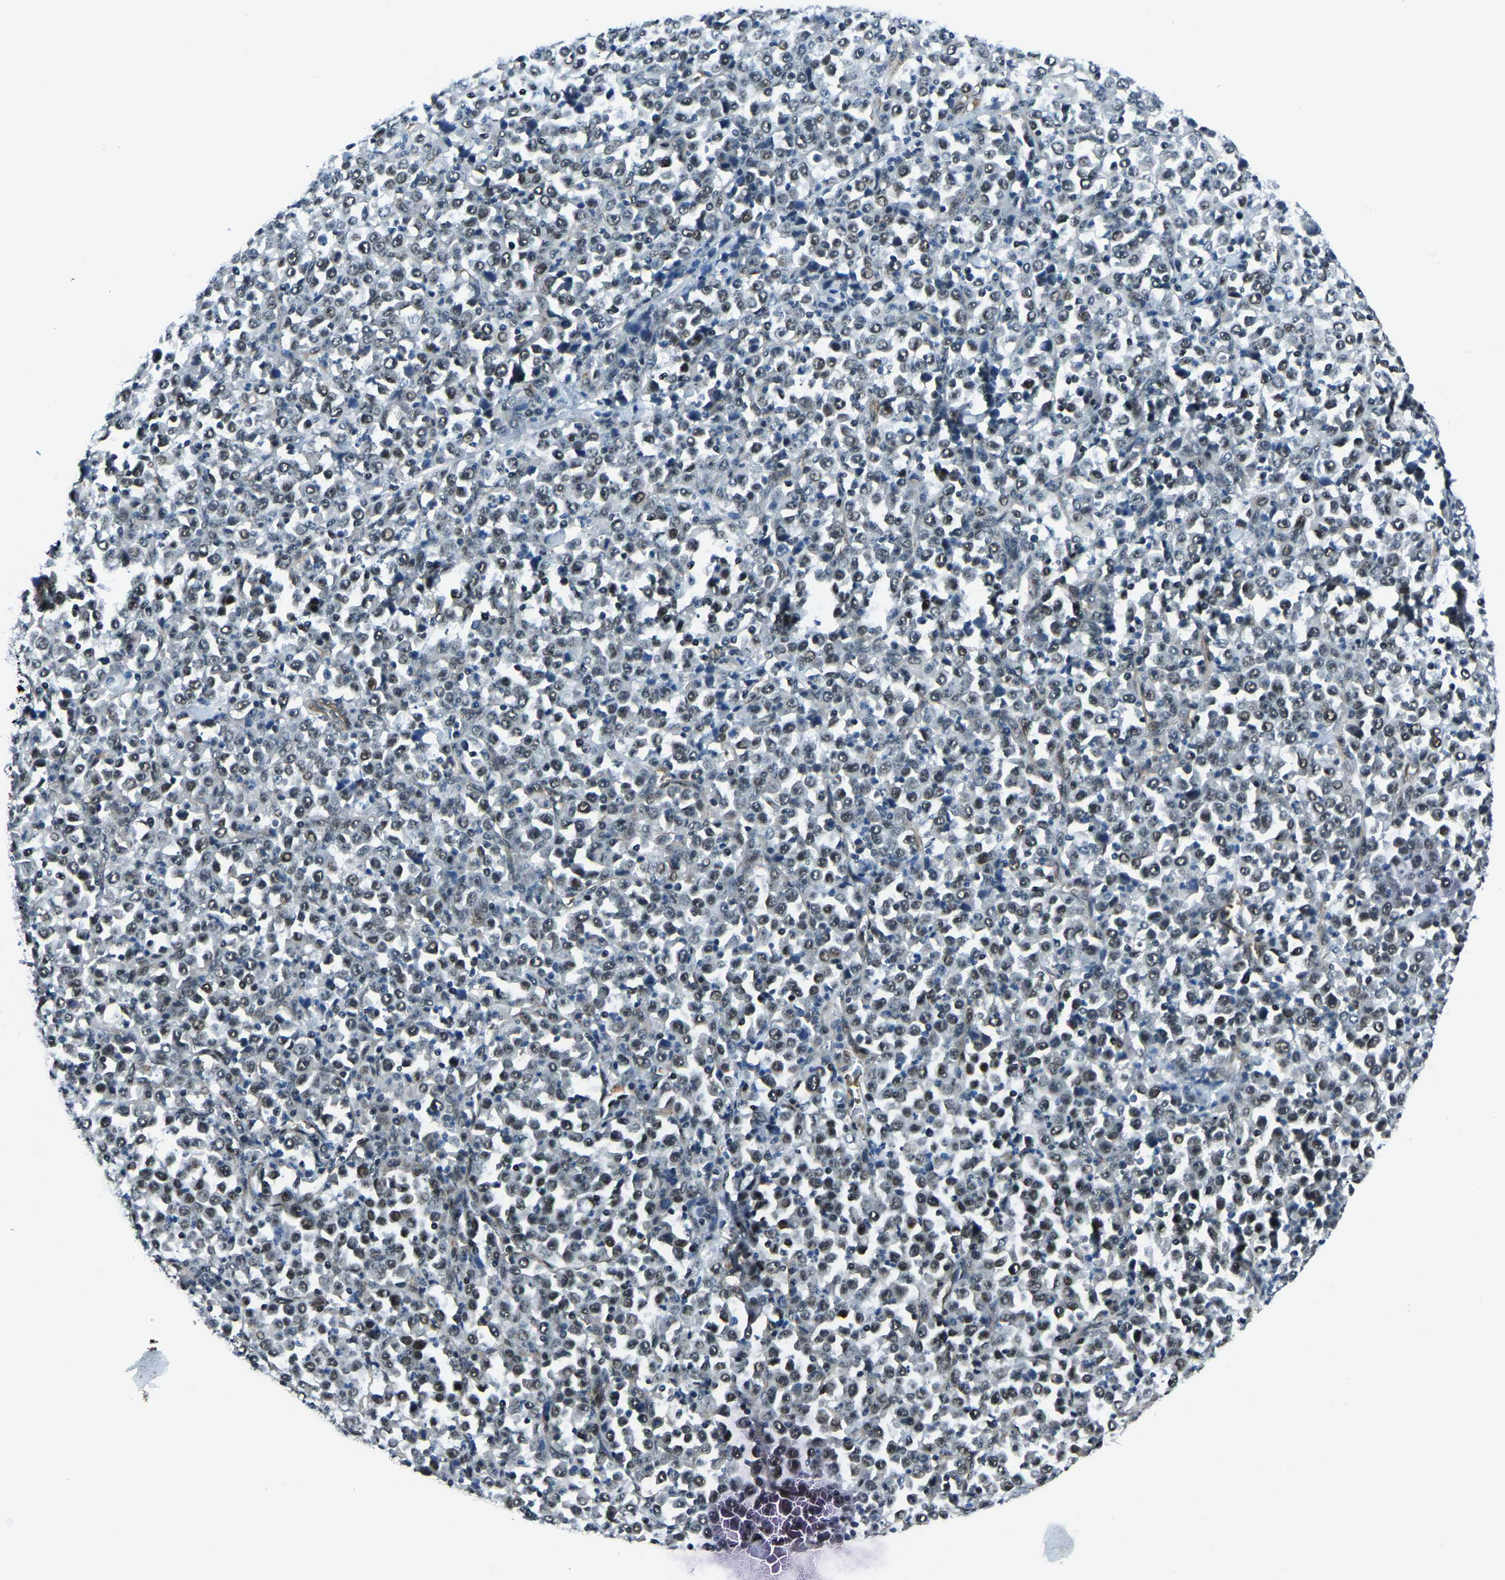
{"staining": {"intensity": "weak", "quantity": "25%-75%", "location": "nuclear"}, "tissue": "stomach cancer", "cell_type": "Tumor cells", "image_type": "cancer", "snomed": [{"axis": "morphology", "description": "Normal tissue, NOS"}, {"axis": "morphology", "description": "Adenocarcinoma, NOS"}, {"axis": "topography", "description": "Stomach, upper"}, {"axis": "topography", "description": "Stomach"}], "caption": "Human adenocarcinoma (stomach) stained with a brown dye shows weak nuclear positive expression in approximately 25%-75% of tumor cells.", "gene": "PRCC", "patient": {"sex": "male", "age": 59}}